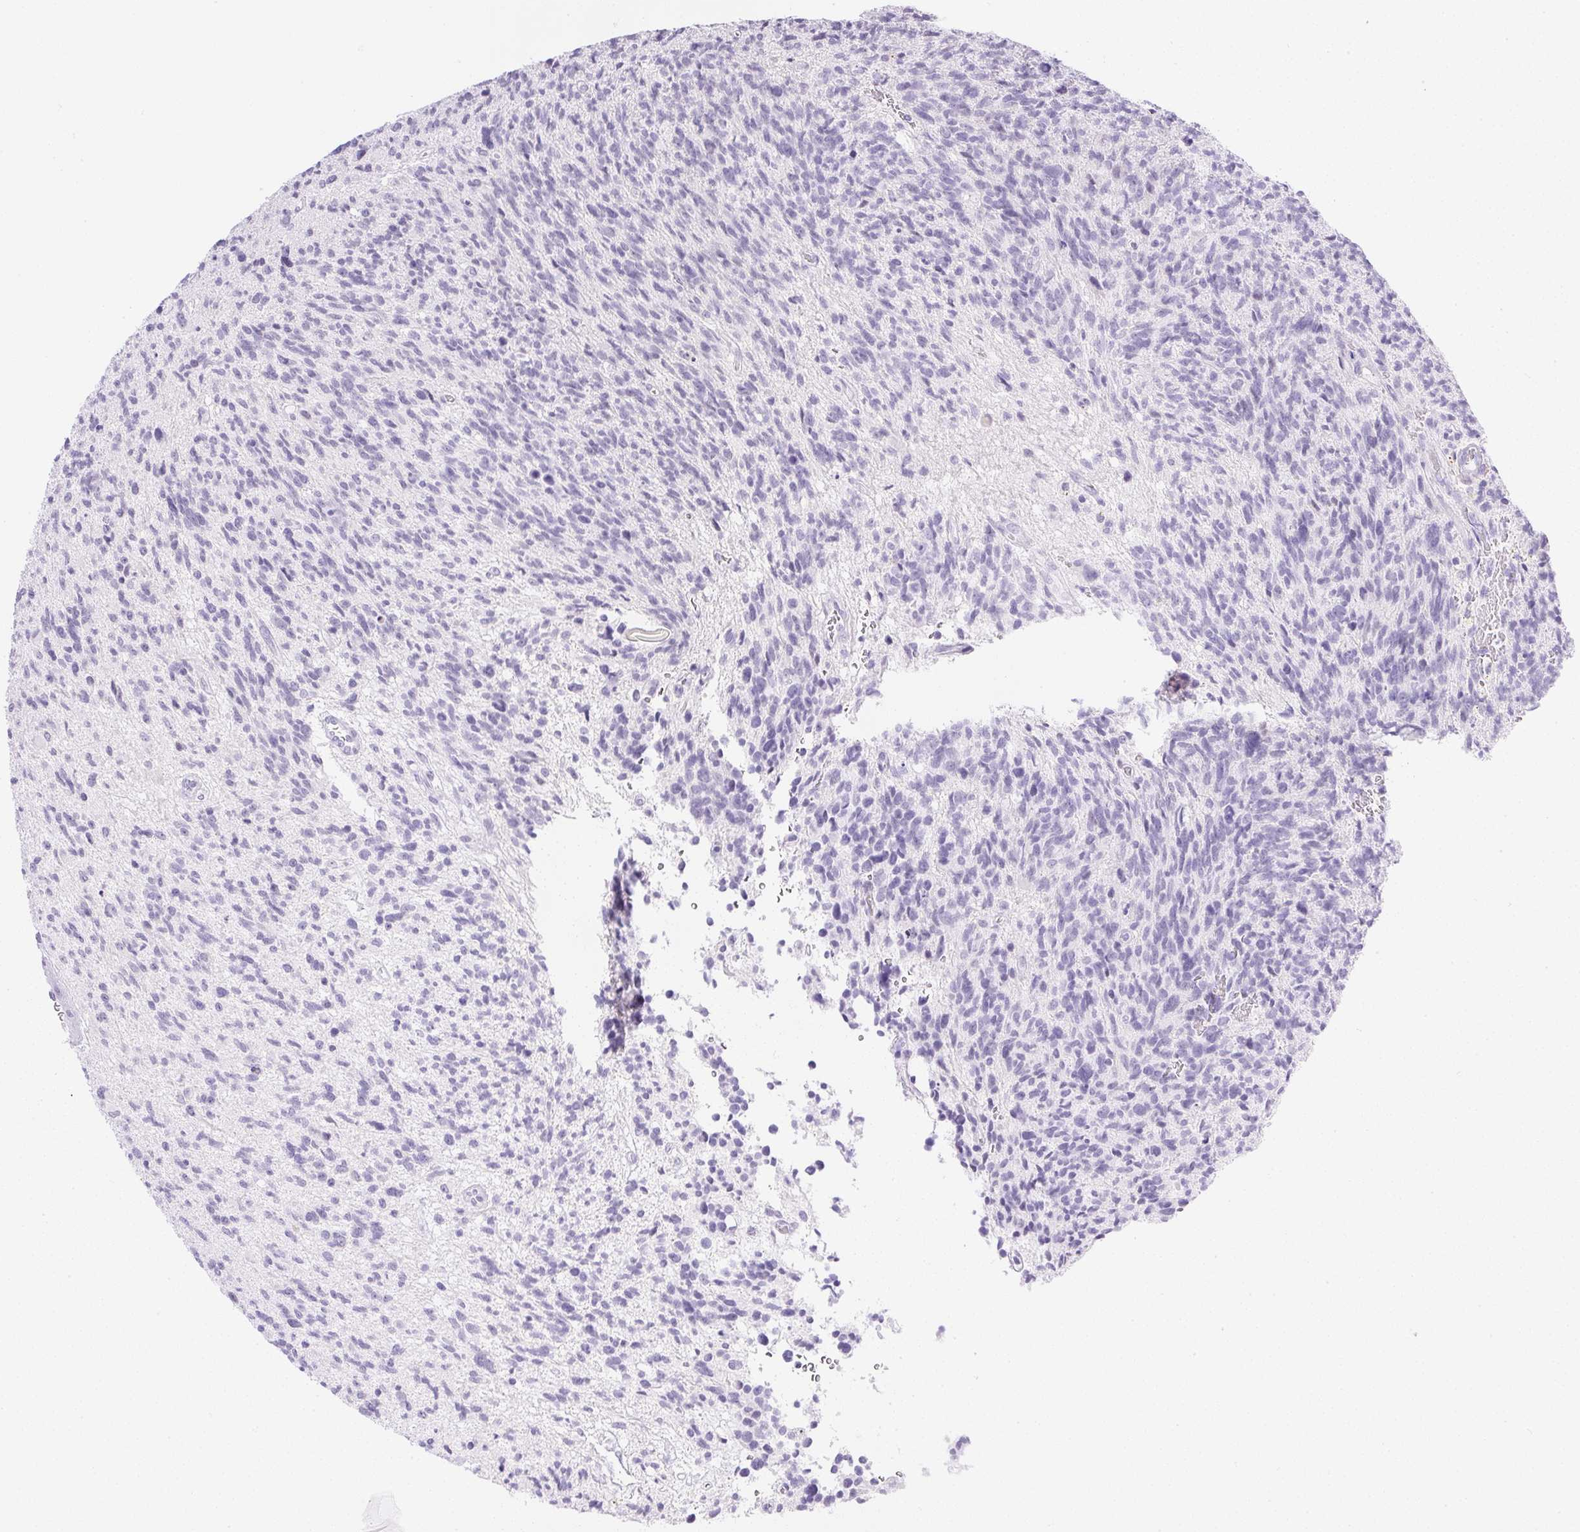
{"staining": {"intensity": "negative", "quantity": "none", "location": "none"}, "tissue": "glioma", "cell_type": "Tumor cells", "image_type": "cancer", "snomed": [{"axis": "morphology", "description": "Glioma, malignant, High grade"}, {"axis": "topography", "description": "Brain"}], "caption": "There is no significant expression in tumor cells of glioma.", "gene": "CPB1", "patient": {"sex": "male", "age": 29}}